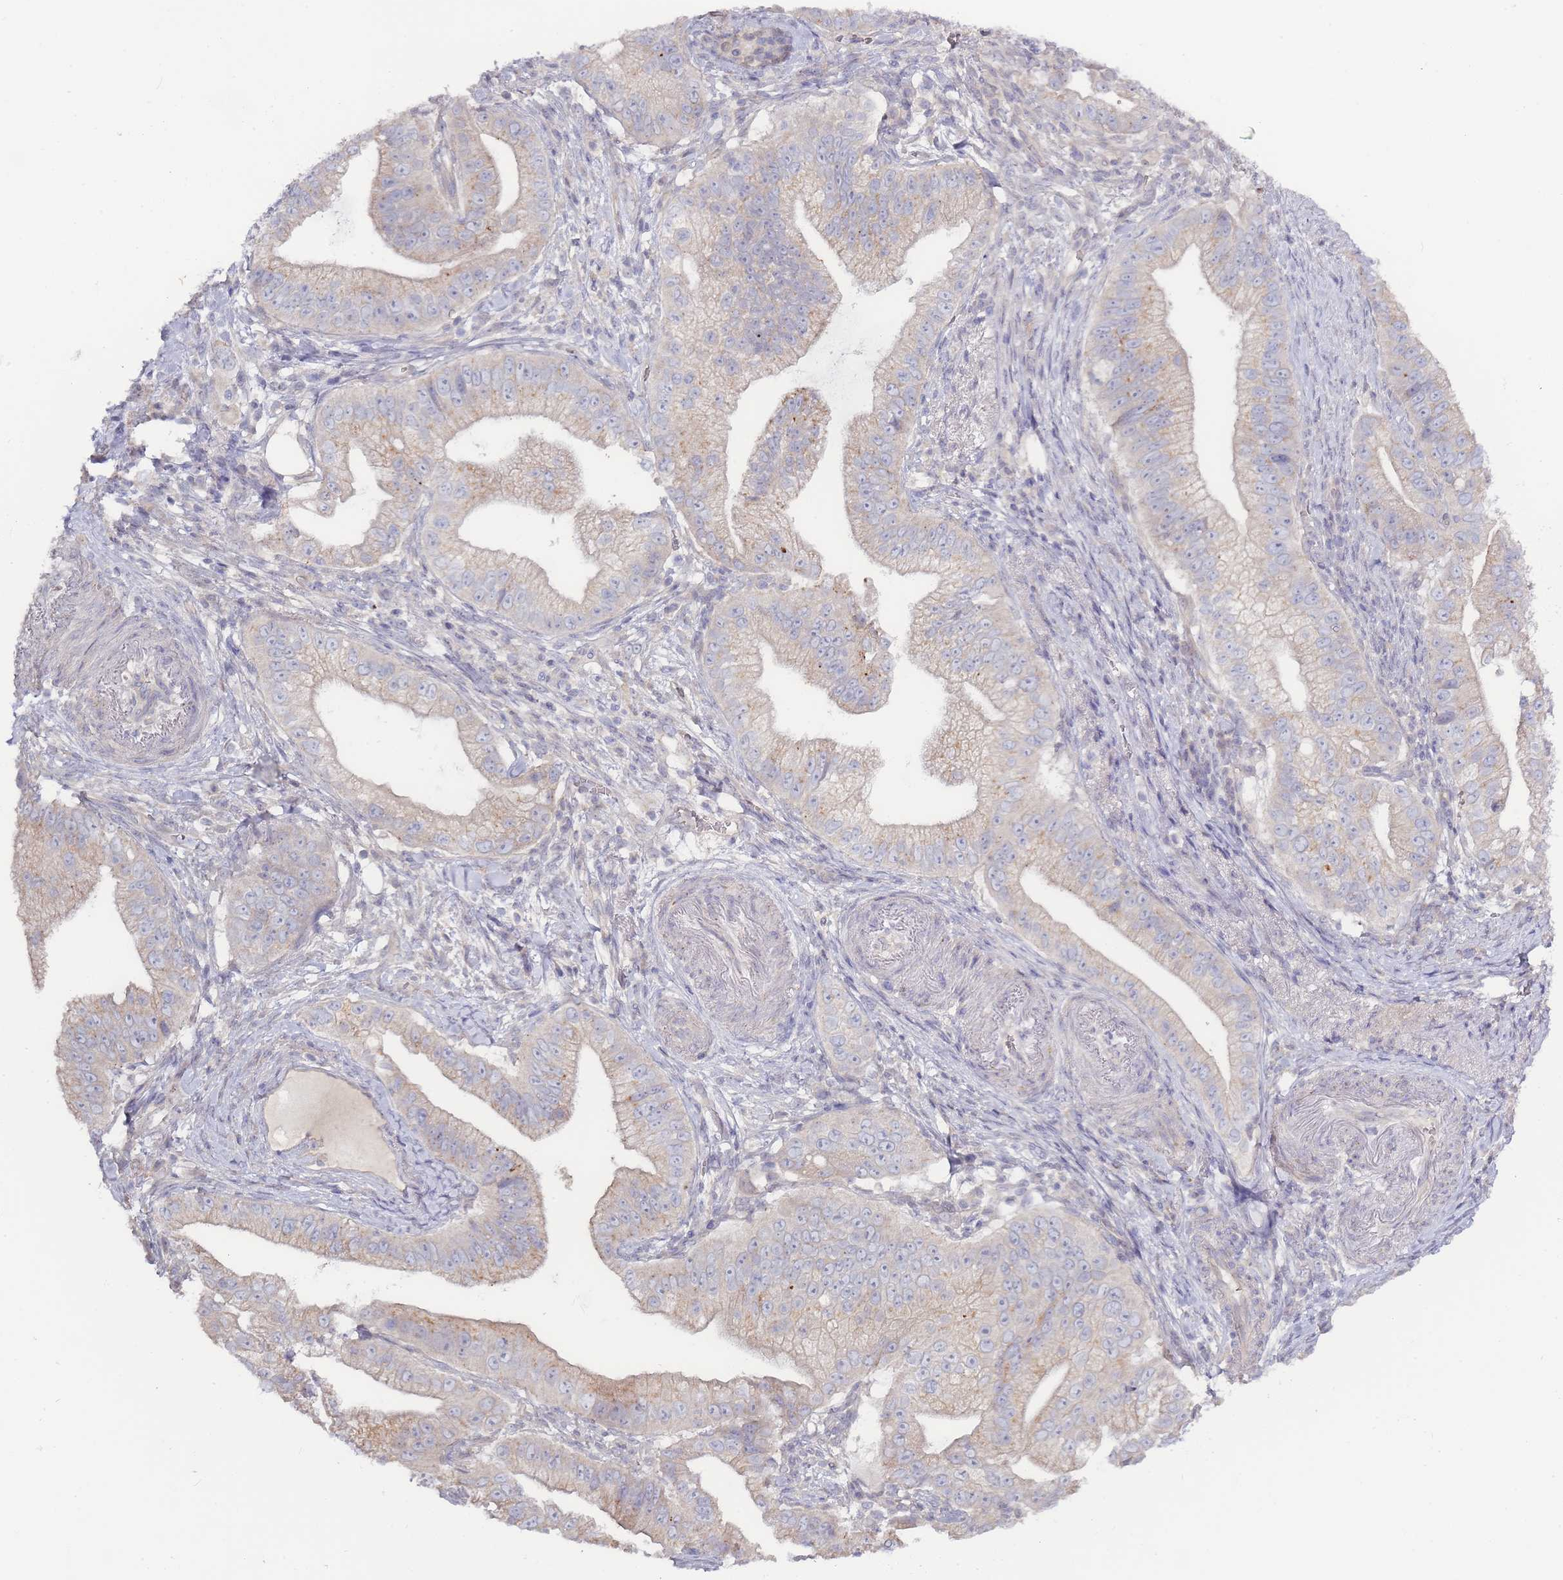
{"staining": {"intensity": "weak", "quantity": "<25%", "location": "cytoplasmic/membranous"}, "tissue": "pancreatic cancer", "cell_type": "Tumor cells", "image_type": "cancer", "snomed": [{"axis": "morphology", "description": "Adenocarcinoma, NOS"}, {"axis": "topography", "description": "Pancreas"}], "caption": "Micrograph shows no protein positivity in tumor cells of adenocarcinoma (pancreatic) tissue.", "gene": "SPHKAP", "patient": {"sex": "male", "age": 70}}